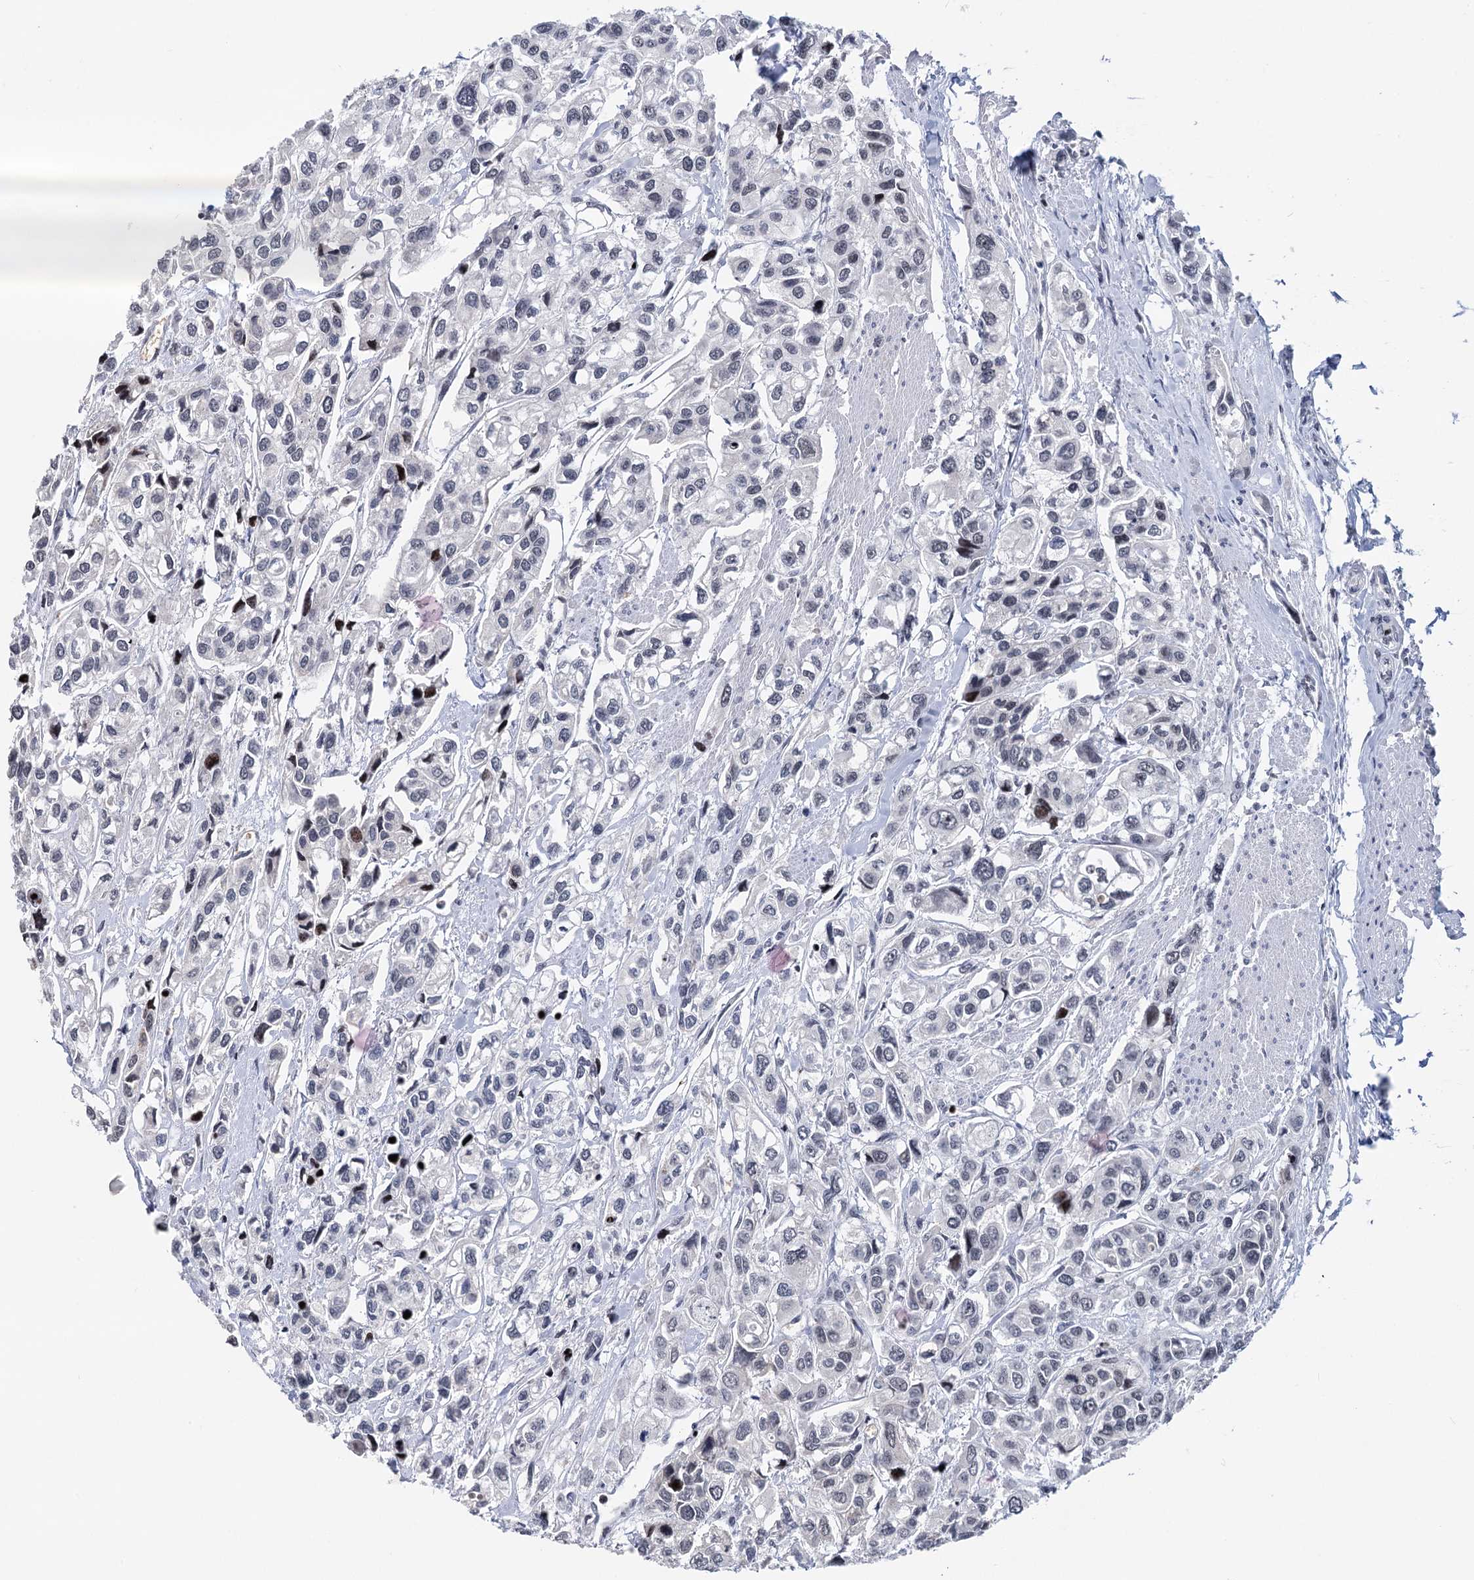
{"staining": {"intensity": "negative", "quantity": "none", "location": "none"}, "tissue": "urothelial cancer", "cell_type": "Tumor cells", "image_type": "cancer", "snomed": [{"axis": "morphology", "description": "Urothelial carcinoma, High grade"}, {"axis": "topography", "description": "Urinary bladder"}], "caption": "Micrograph shows no protein expression in tumor cells of urothelial cancer tissue. (DAB (3,3'-diaminobenzidine) immunohistochemistry (IHC), high magnification).", "gene": "ZCCHC10", "patient": {"sex": "male", "age": 67}}